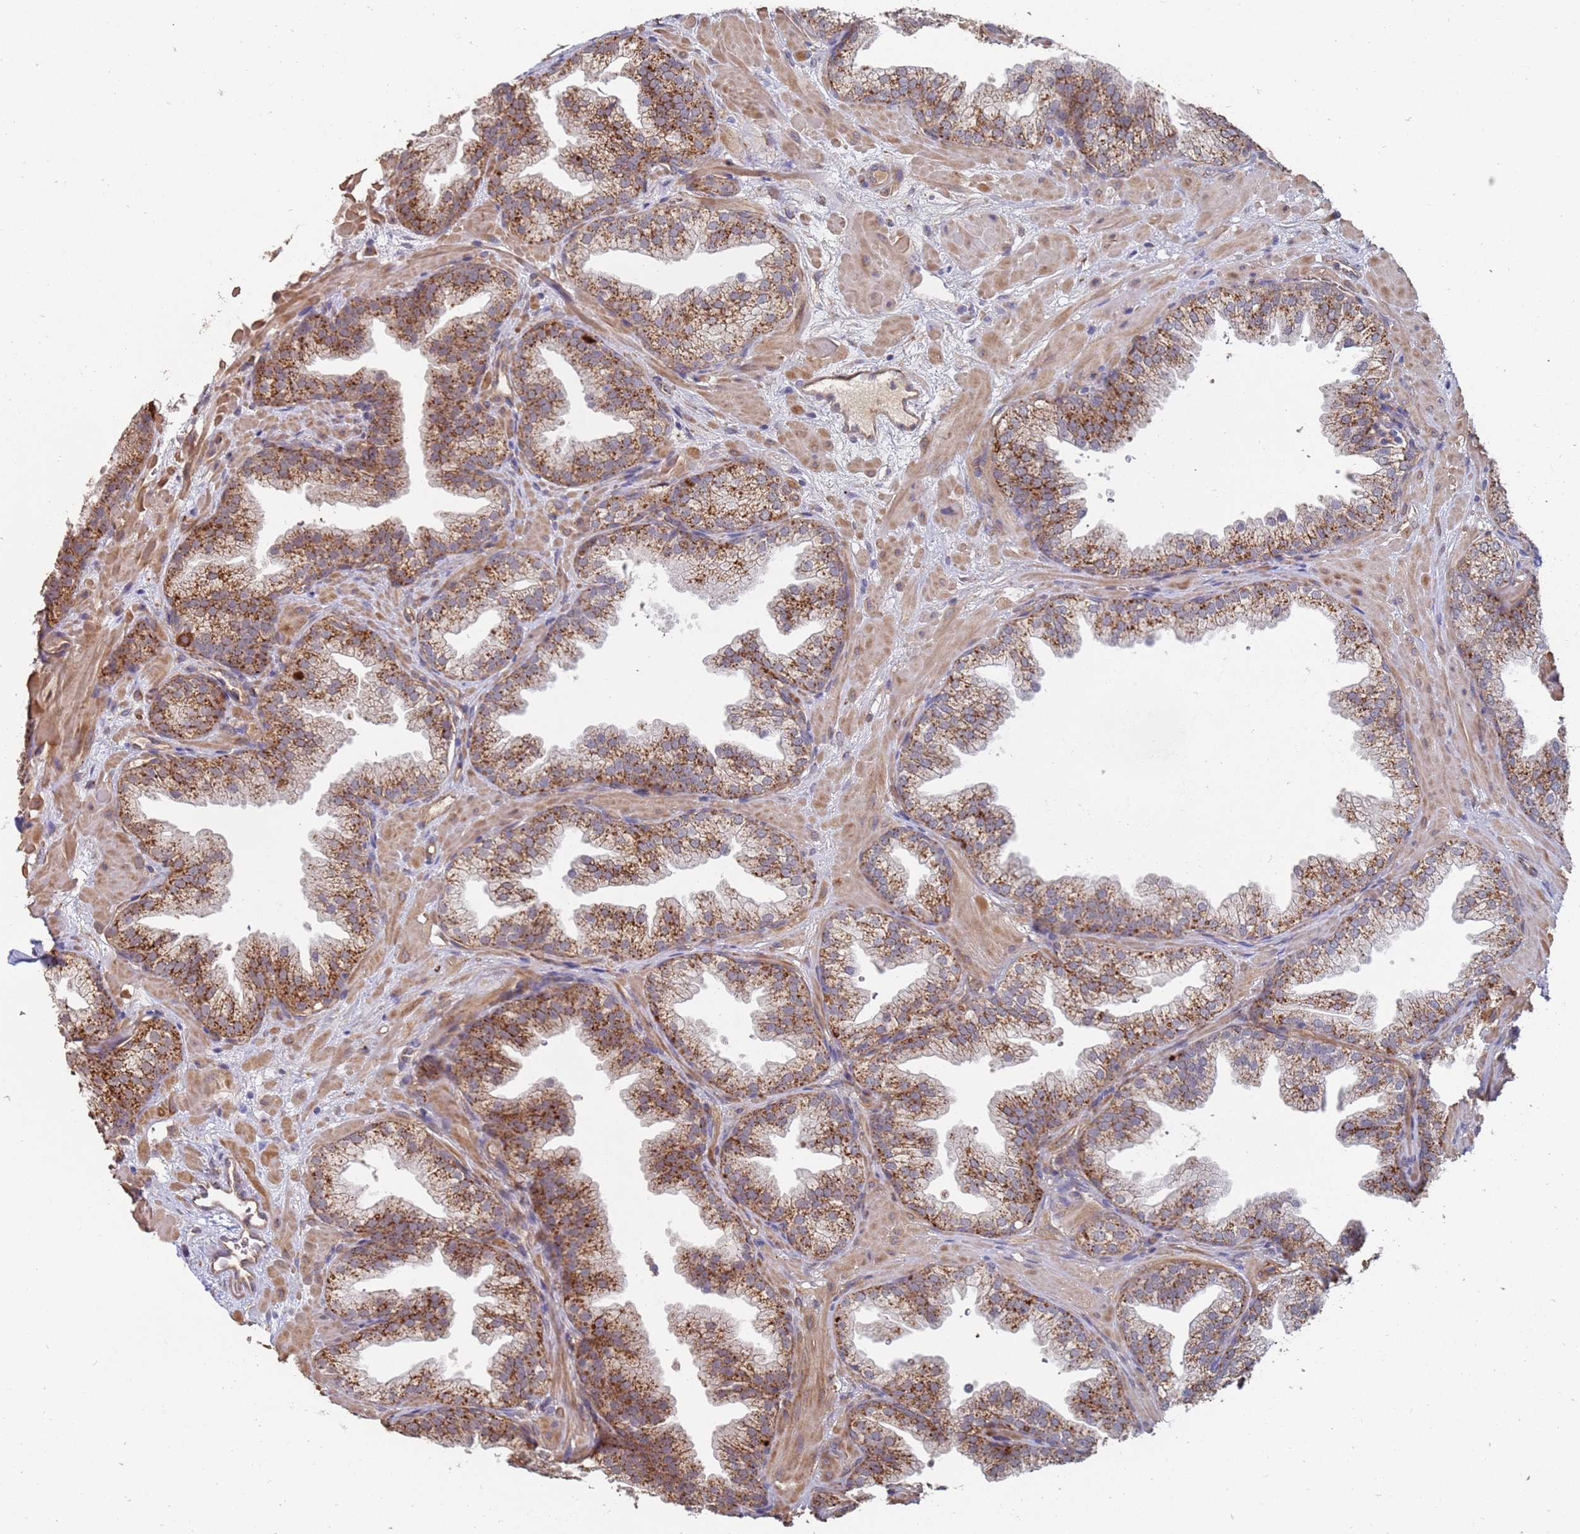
{"staining": {"intensity": "moderate", "quantity": ">75%", "location": "cytoplasmic/membranous"}, "tissue": "prostate", "cell_type": "Glandular cells", "image_type": "normal", "snomed": [{"axis": "morphology", "description": "Normal tissue, NOS"}, {"axis": "topography", "description": "Prostate"}], "caption": "The histopathology image displays staining of unremarkable prostate, revealing moderate cytoplasmic/membranous protein positivity (brown color) within glandular cells.", "gene": "ABCB6", "patient": {"sex": "male", "age": 37}}